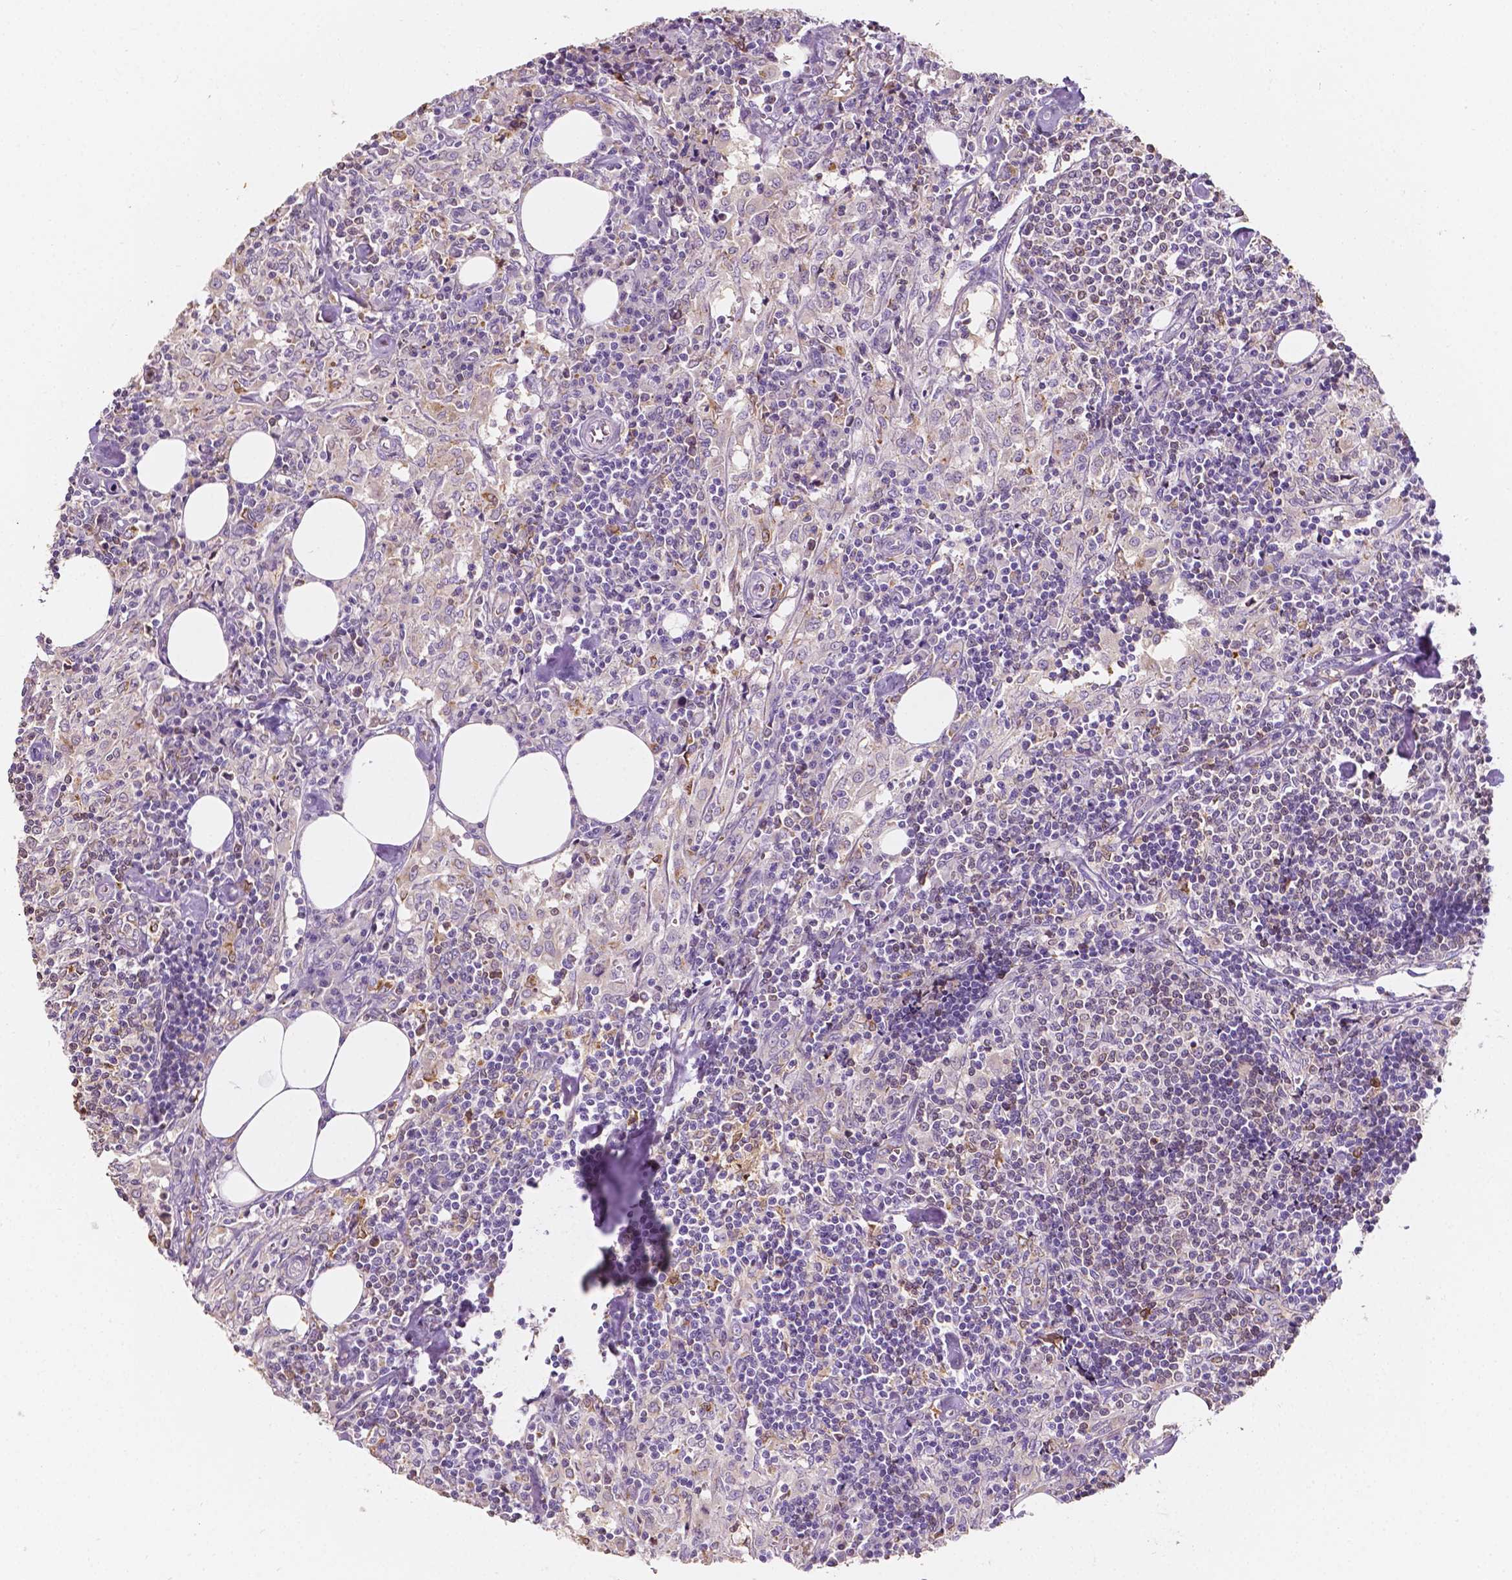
{"staining": {"intensity": "negative", "quantity": "none", "location": "none"}, "tissue": "lymph node", "cell_type": "Non-germinal center cells", "image_type": "normal", "snomed": [{"axis": "morphology", "description": "Normal tissue, NOS"}, {"axis": "topography", "description": "Lymph node"}], "caption": "Histopathology image shows no protein expression in non-germinal center cells of benign lymph node.", "gene": "SLC22A4", "patient": {"sex": "male", "age": 55}}